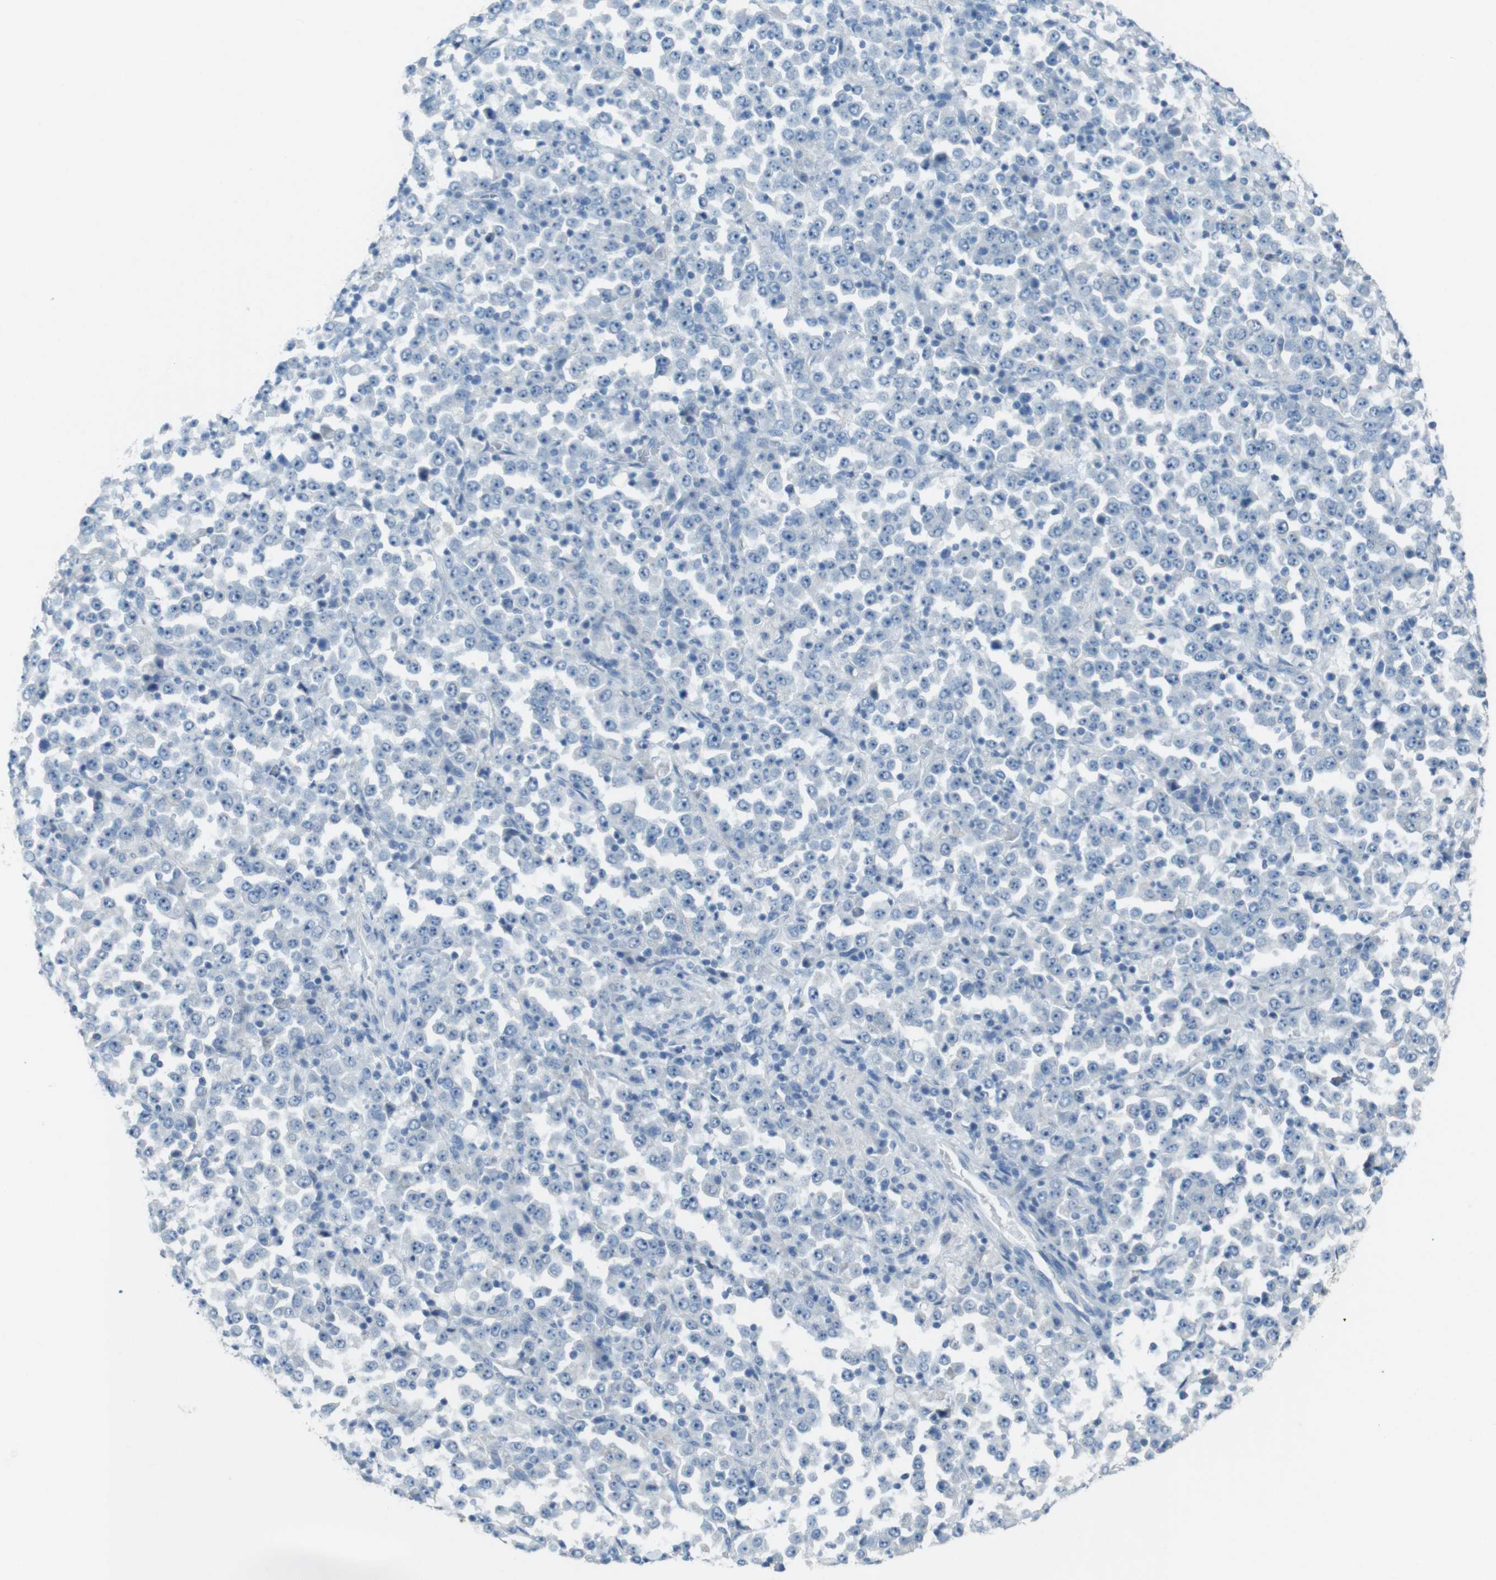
{"staining": {"intensity": "negative", "quantity": "none", "location": "none"}, "tissue": "stomach cancer", "cell_type": "Tumor cells", "image_type": "cancer", "snomed": [{"axis": "morphology", "description": "Normal tissue, NOS"}, {"axis": "morphology", "description": "Adenocarcinoma, NOS"}, {"axis": "topography", "description": "Stomach, upper"}, {"axis": "topography", "description": "Stomach"}], "caption": "DAB immunohistochemical staining of human adenocarcinoma (stomach) exhibits no significant expression in tumor cells.", "gene": "ENTPD7", "patient": {"sex": "male", "age": 59}}